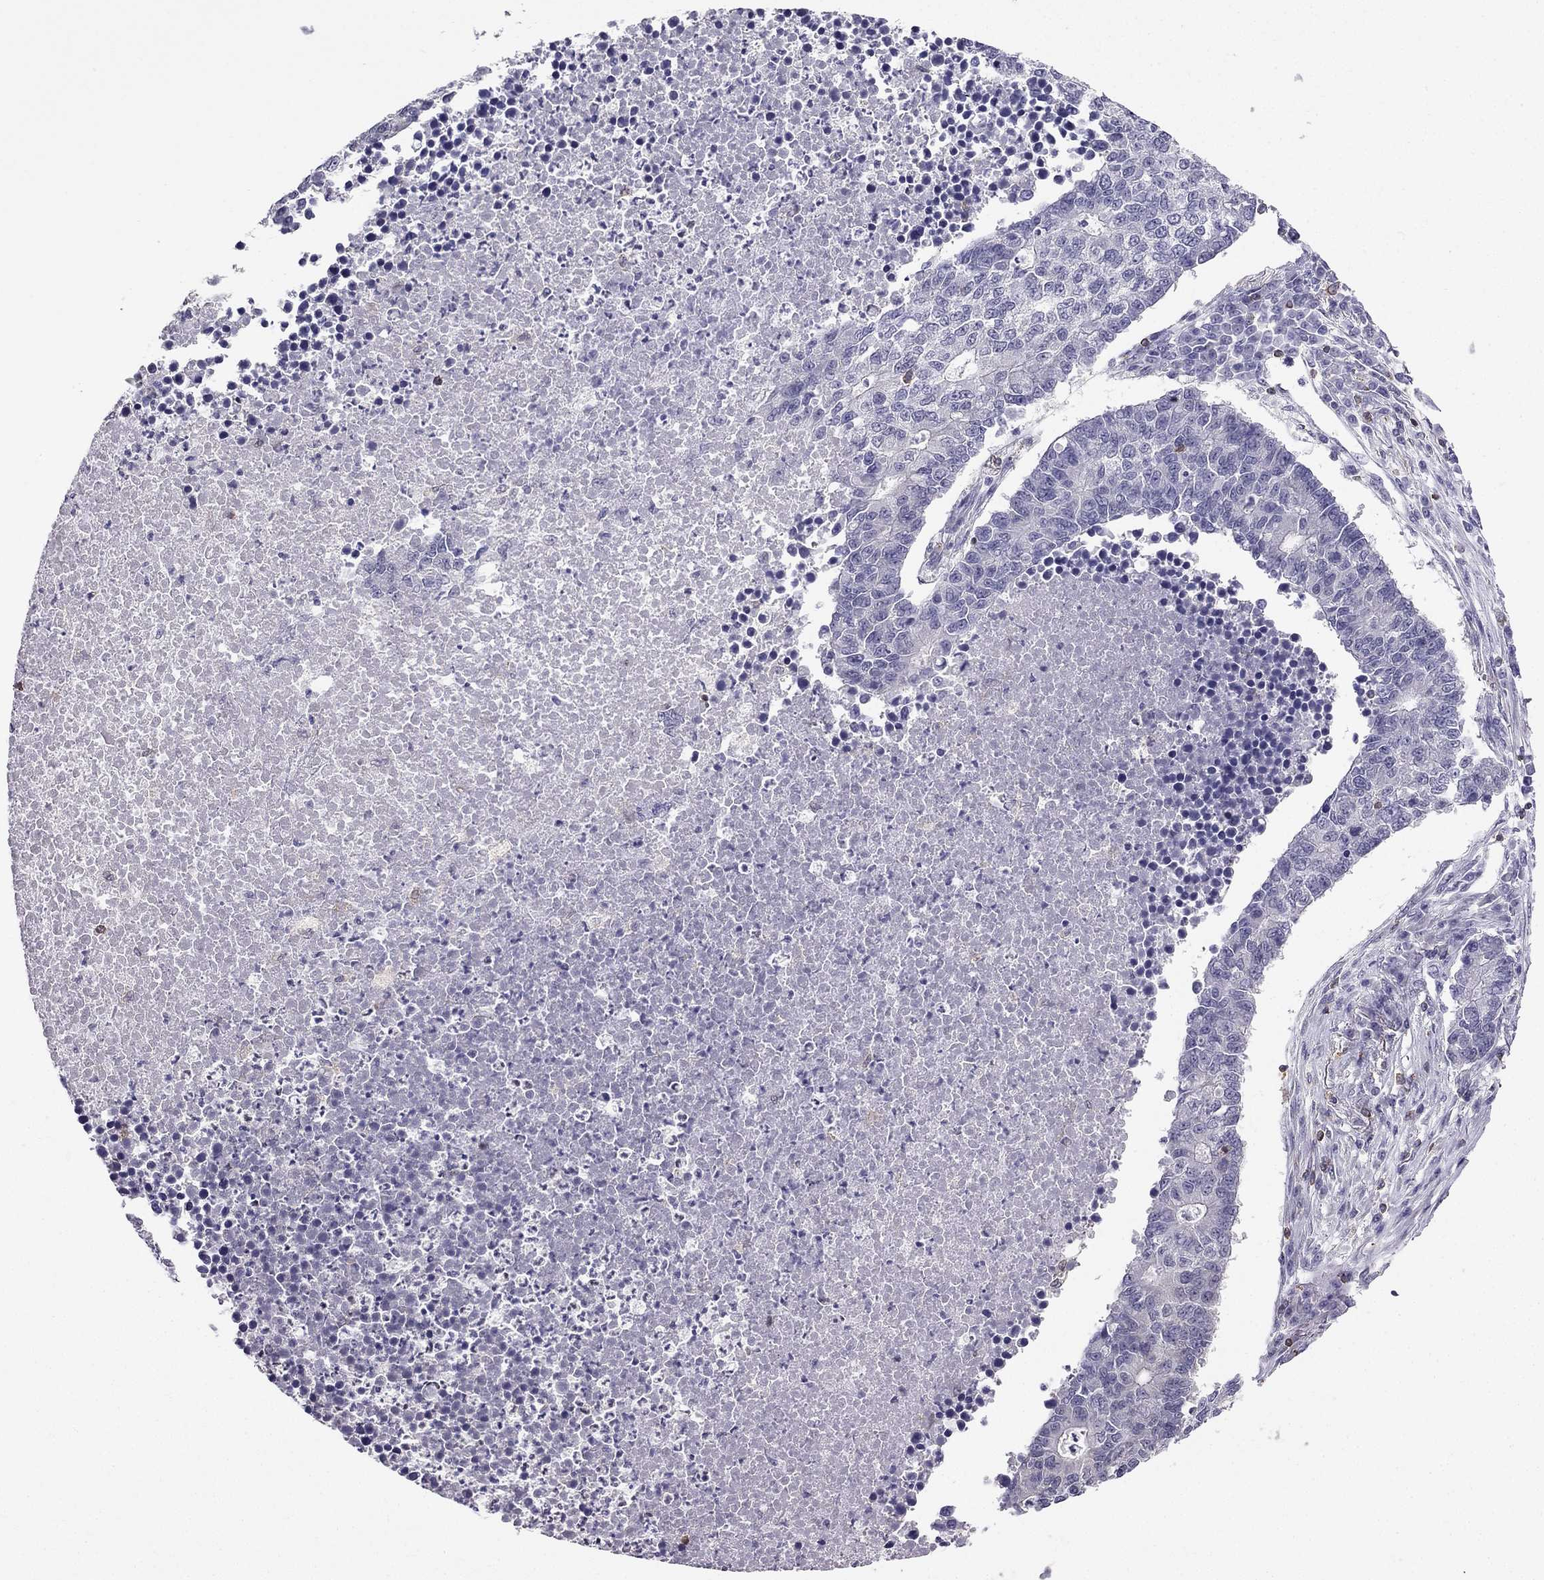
{"staining": {"intensity": "negative", "quantity": "none", "location": "none"}, "tissue": "lung cancer", "cell_type": "Tumor cells", "image_type": "cancer", "snomed": [{"axis": "morphology", "description": "Adenocarcinoma, NOS"}, {"axis": "topography", "description": "Lung"}], "caption": "Tumor cells are negative for protein expression in human lung adenocarcinoma.", "gene": "CCK", "patient": {"sex": "male", "age": 57}}